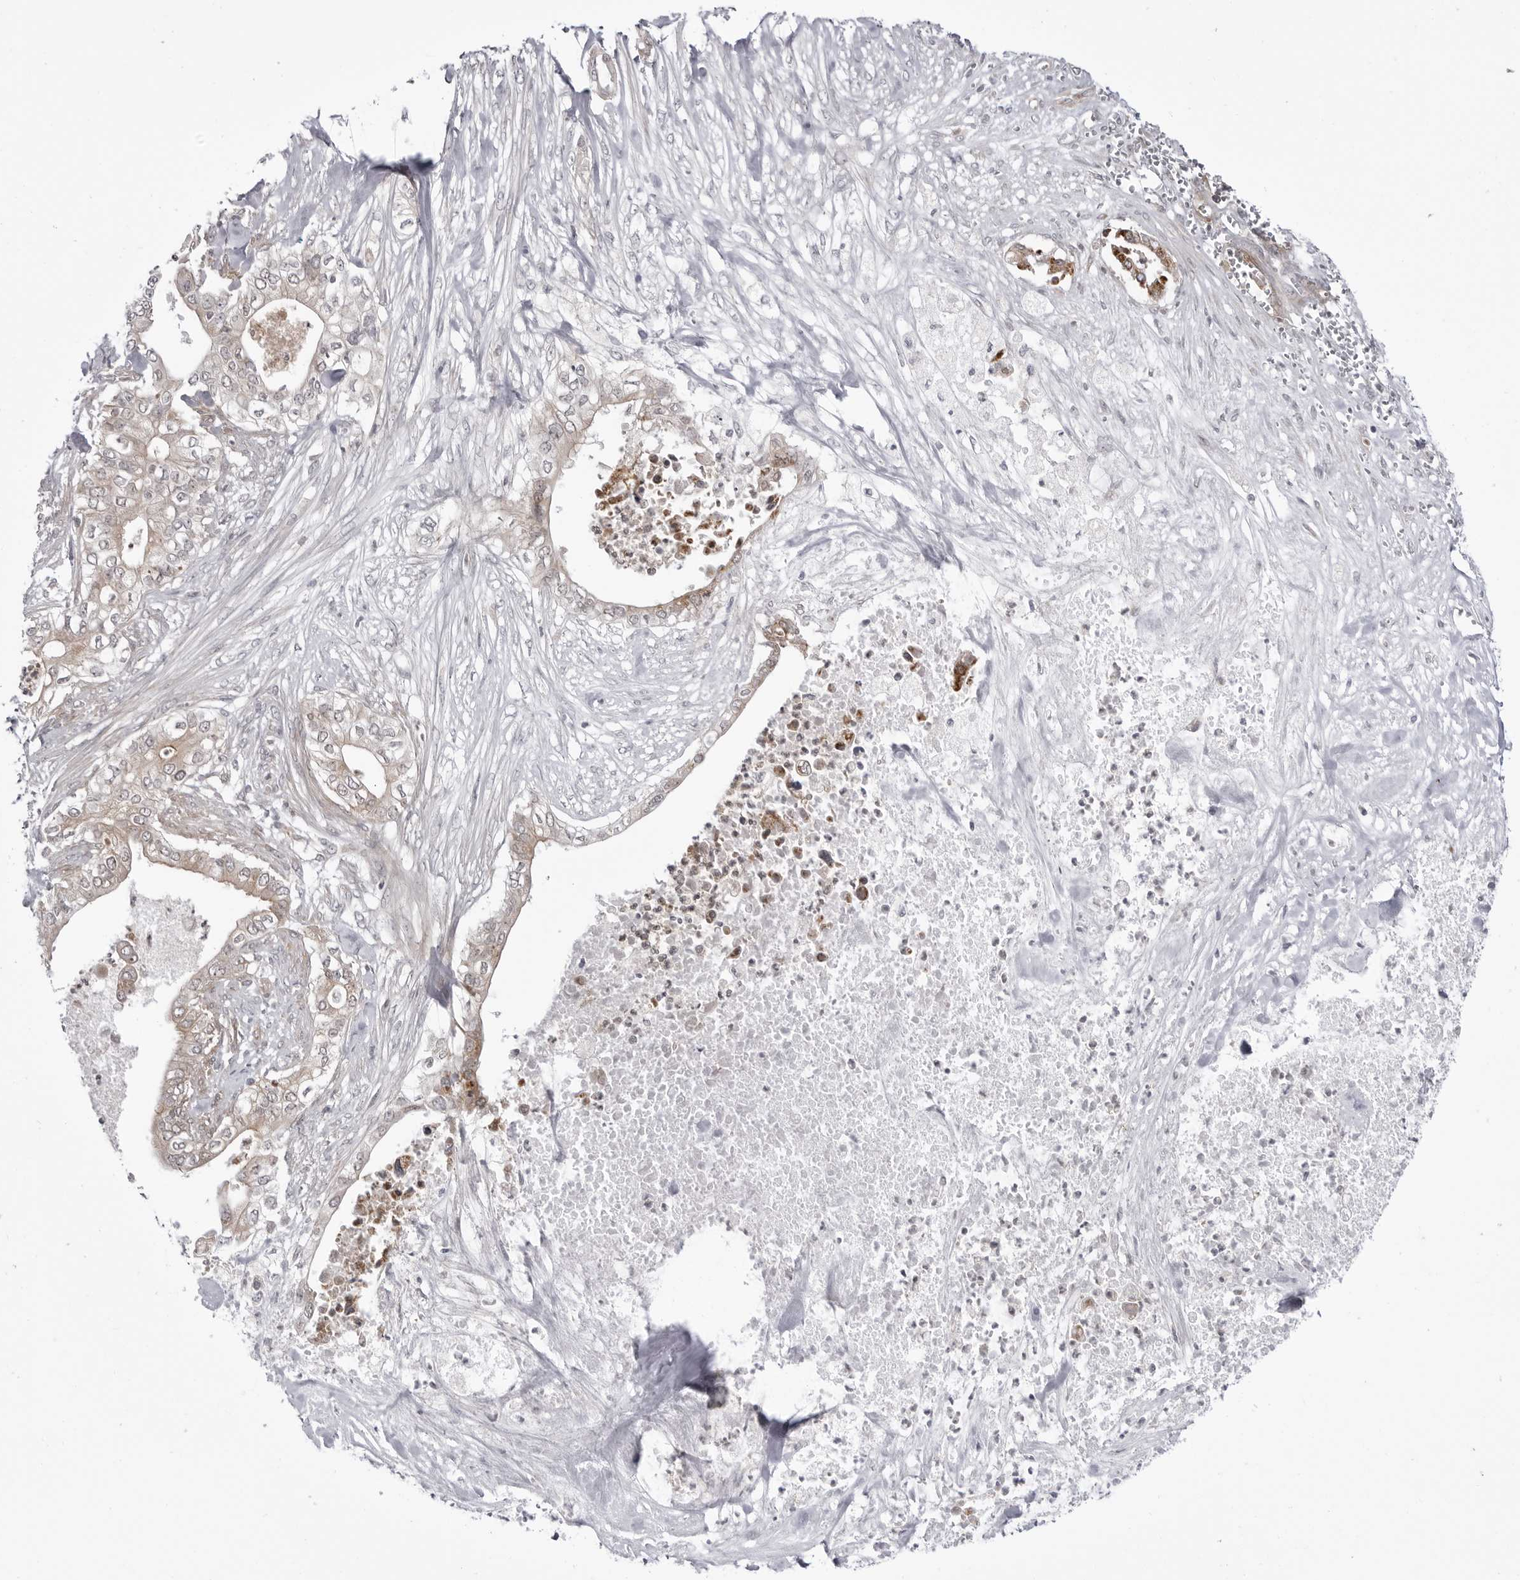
{"staining": {"intensity": "weak", "quantity": "25%-75%", "location": "cytoplasmic/membranous"}, "tissue": "pancreatic cancer", "cell_type": "Tumor cells", "image_type": "cancer", "snomed": [{"axis": "morphology", "description": "Adenocarcinoma, NOS"}, {"axis": "topography", "description": "Pancreas"}], "caption": "IHC staining of adenocarcinoma (pancreatic), which displays low levels of weak cytoplasmic/membranous staining in approximately 25%-75% of tumor cells indicating weak cytoplasmic/membranous protein expression. The staining was performed using DAB (3,3'-diaminobenzidine) (brown) for protein detection and nuclei were counterstained in hematoxylin (blue).", "gene": "CCDC18", "patient": {"sex": "female", "age": 78}}